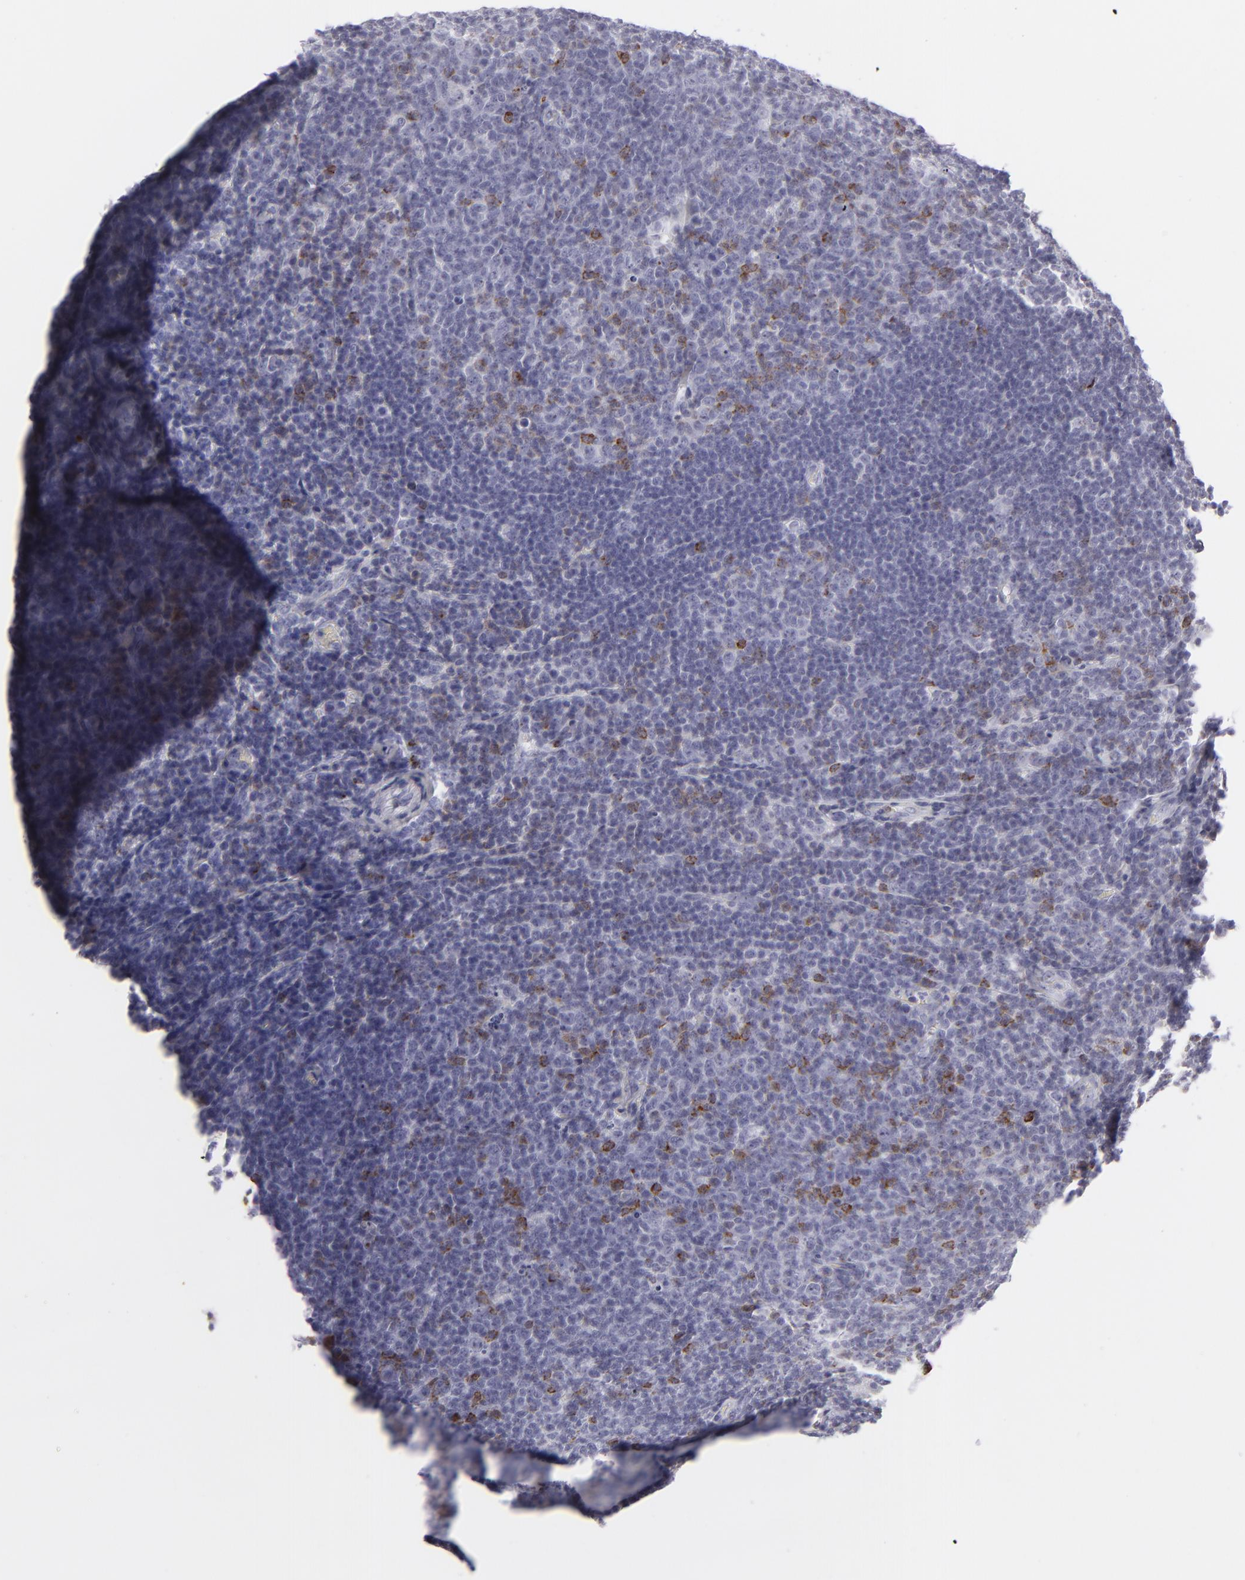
{"staining": {"intensity": "moderate", "quantity": "<25%", "location": "cytoplasmic/membranous"}, "tissue": "lymphoma", "cell_type": "Tumor cells", "image_type": "cancer", "snomed": [{"axis": "morphology", "description": "Malignant lymphoma, non-Hodgkin's type, Low grade"}, {"axis": "topography", "description": "Lymph node"}], "caption": "This photomicrograph demonstrates IHC staining of malignant lymphoma, non-Hodgkin's type (low-grade), with low moderate cytoplasmic/membranous expression in approximately <25% of tumor cells.", "gene": "CD7", "patient": {"sex": "male", "age": 74}}